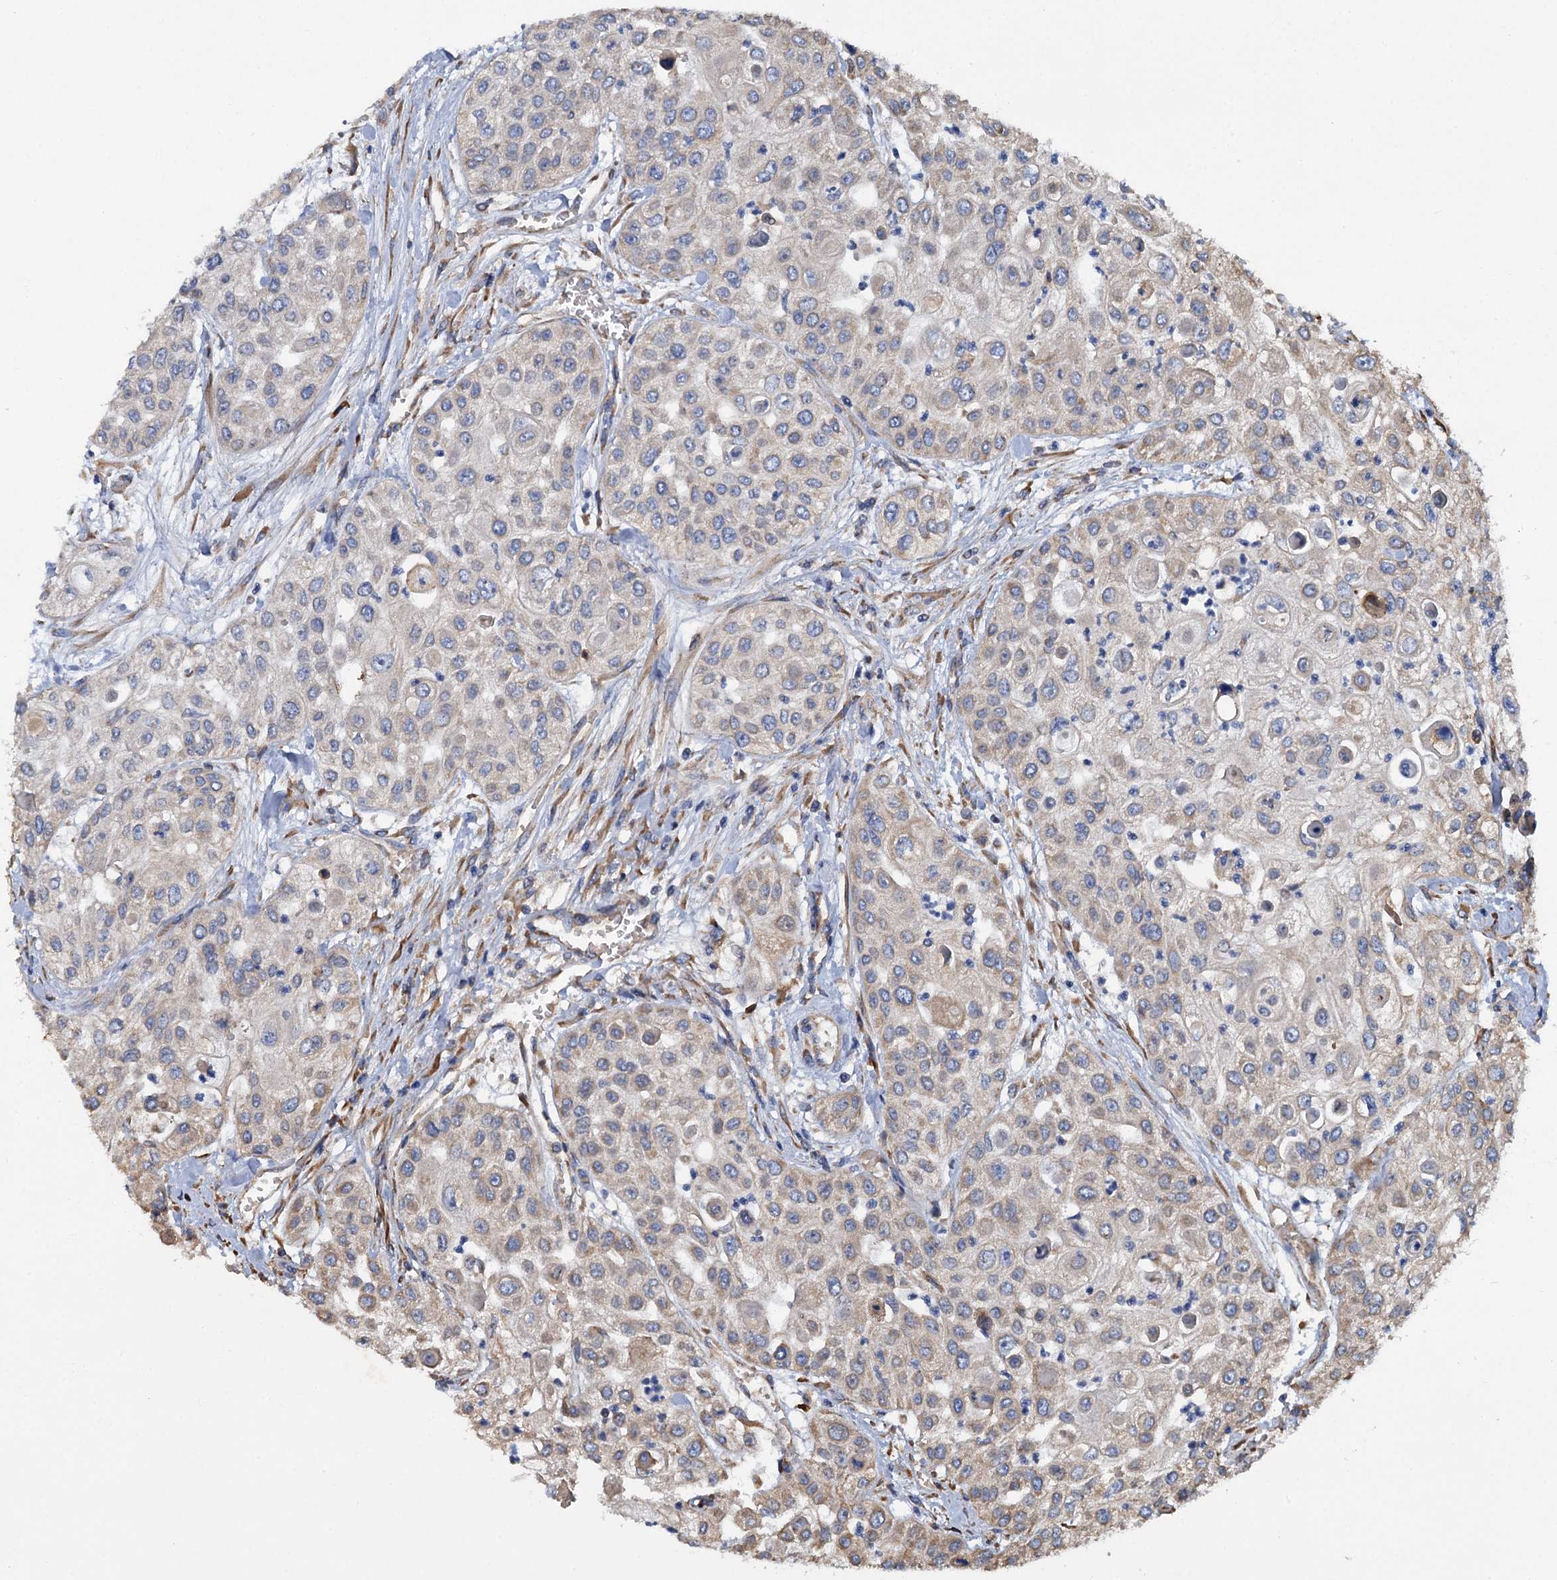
{"staining": {"intensity": "moderate", "quantity": "<25%", "location": "cytoplasmic/membranous"}, "tissue": "urothelial cancer", "cell_type": "Tumor cells", "image_type": "cancer", "snomed": [{"axis": "morphology", "description": "Urothelial carcinoma, High grade"}, {"axis": "topography", "description": "Urinary bladder"}], "caption": "A low amount of moderate cytoplasmic/membranous expression is identified in about <25% of tumor cells in urothelial cancer tissue.", "gene": "LINS1", "patient": {"sex": "female", "age": 79}}